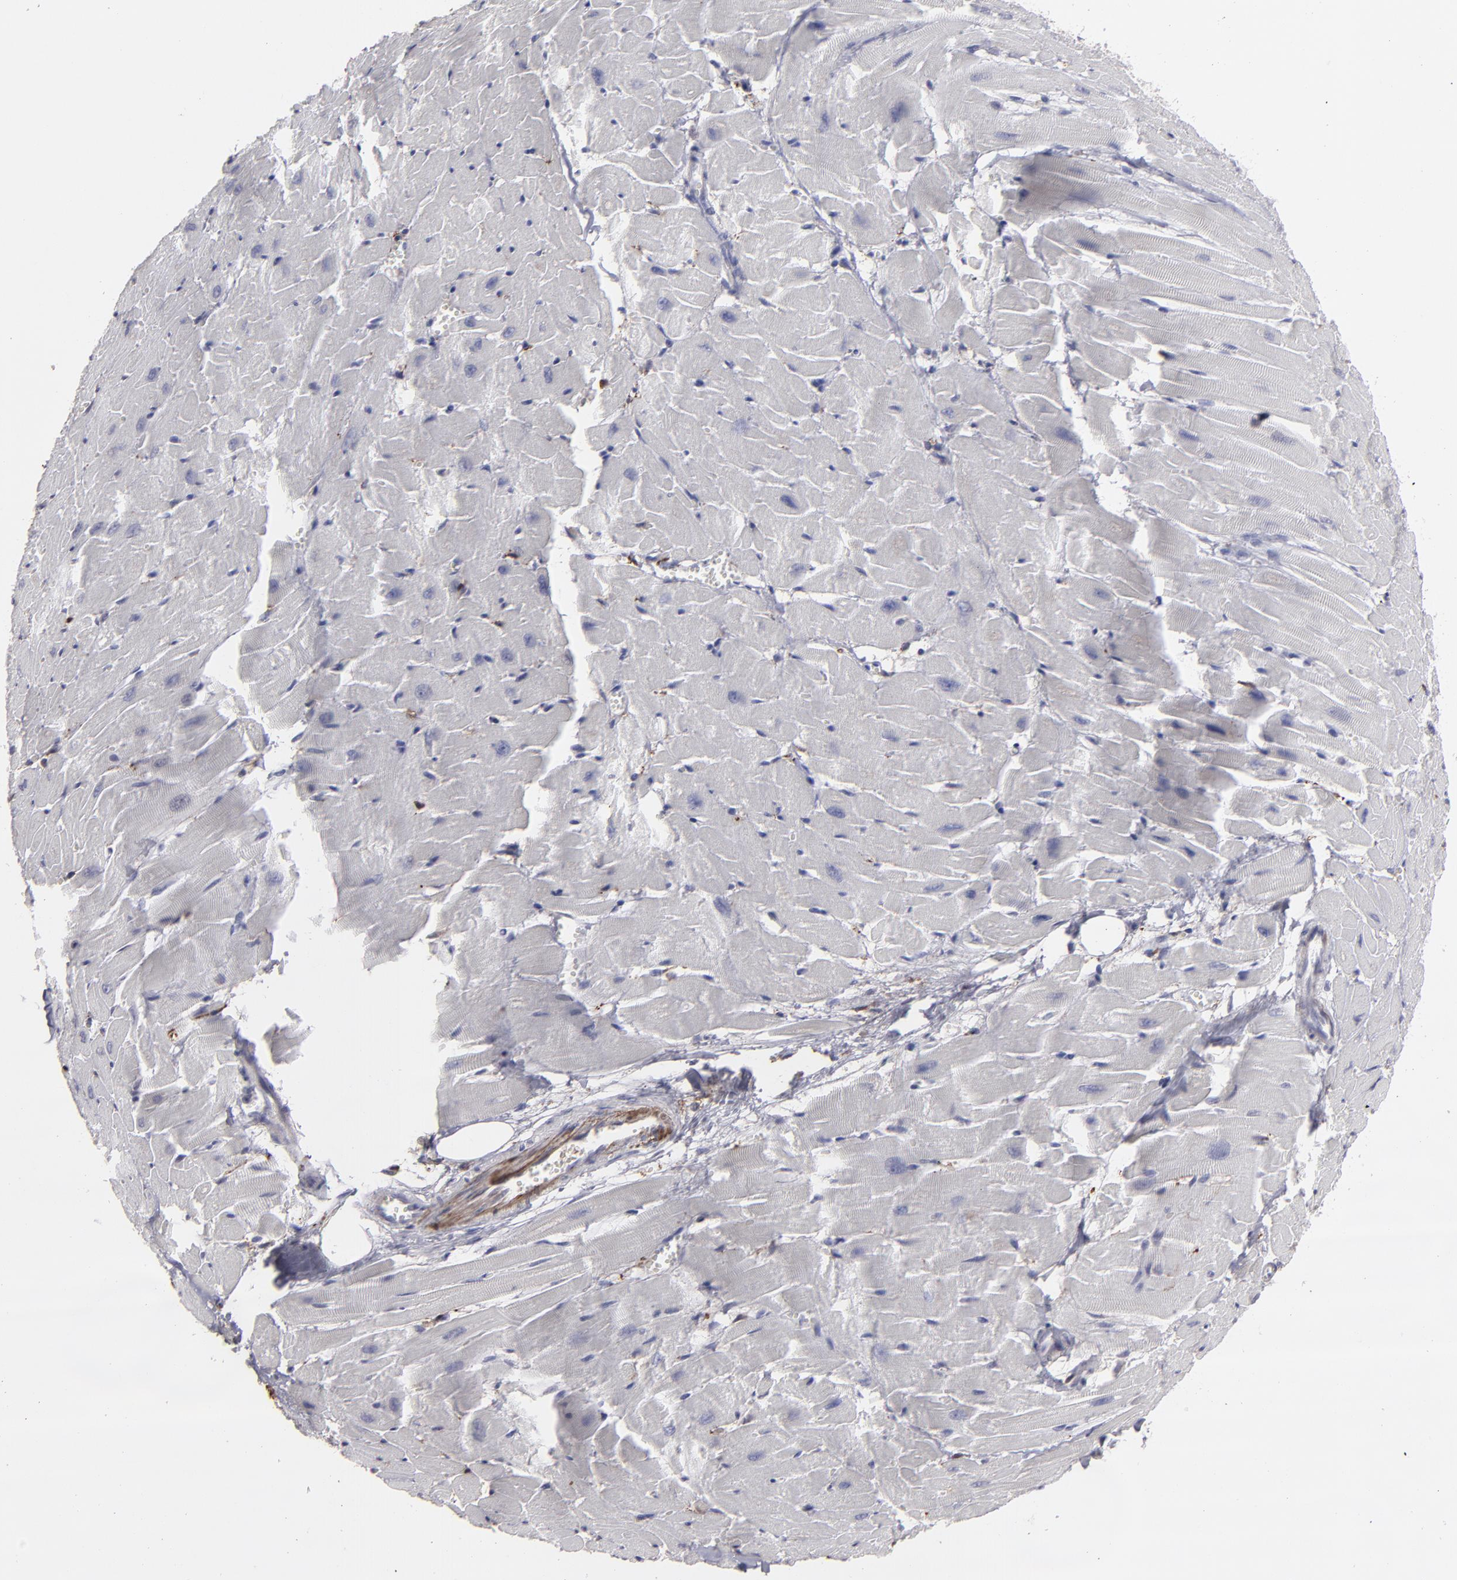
{"staining": {"intensity": "negative", "quantity": "none", "location": "none"}, "tissue": "heart muscle", "cell_type": "Cardiomyocytes", "image_type": "normal", "snomed": [{"axis": "morphology", "description": "Normal tissue, NOS"}, {"axis": "topography", "description": "Heart"}], "caption": "Immunohistochemical staining of unremarkable human heart muscle demonstrates no significant expression in cardiomyocytes.", "gene": "SEMA3G", "patient": {"sex": "female", "age": 19}}